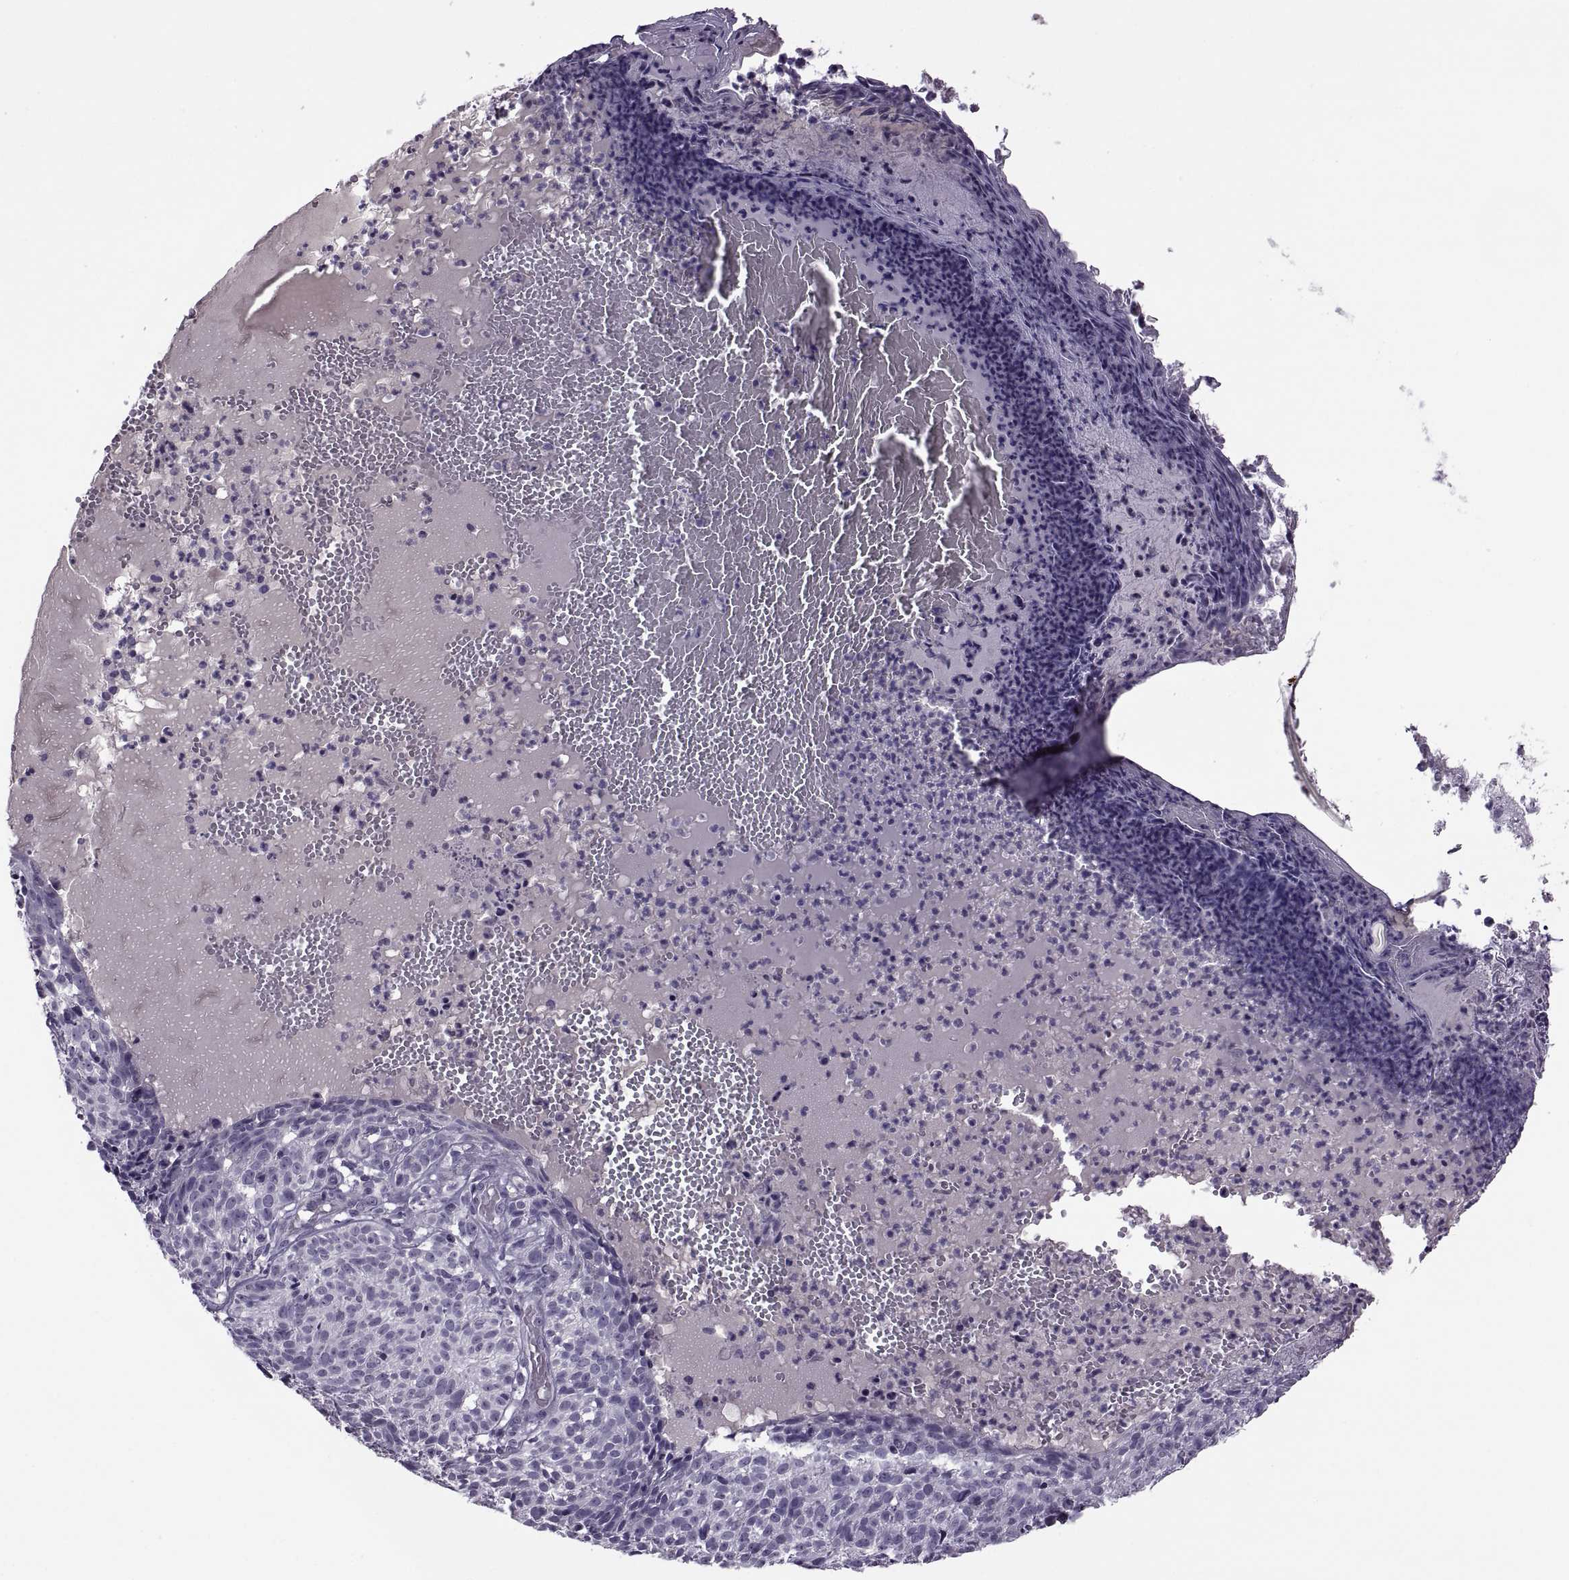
{"staining": {"intensity": "negative", "quantity": "none", "location": "none"}, "tissue": "skin cancer", "cell_type": "Tumor cells", "image_type": "cancer", "snomed": [{"axis": "morphology", "description": "Basal cell carcinoma"}, {"axis": "topography", "description": "Skin"}], "caption": "Skin cancer was stained to show a protein in brown. There is no significant positivity in tumor cells.", "gene": "RSPH6A", "patient": {"sex": "male", "age": 90}}